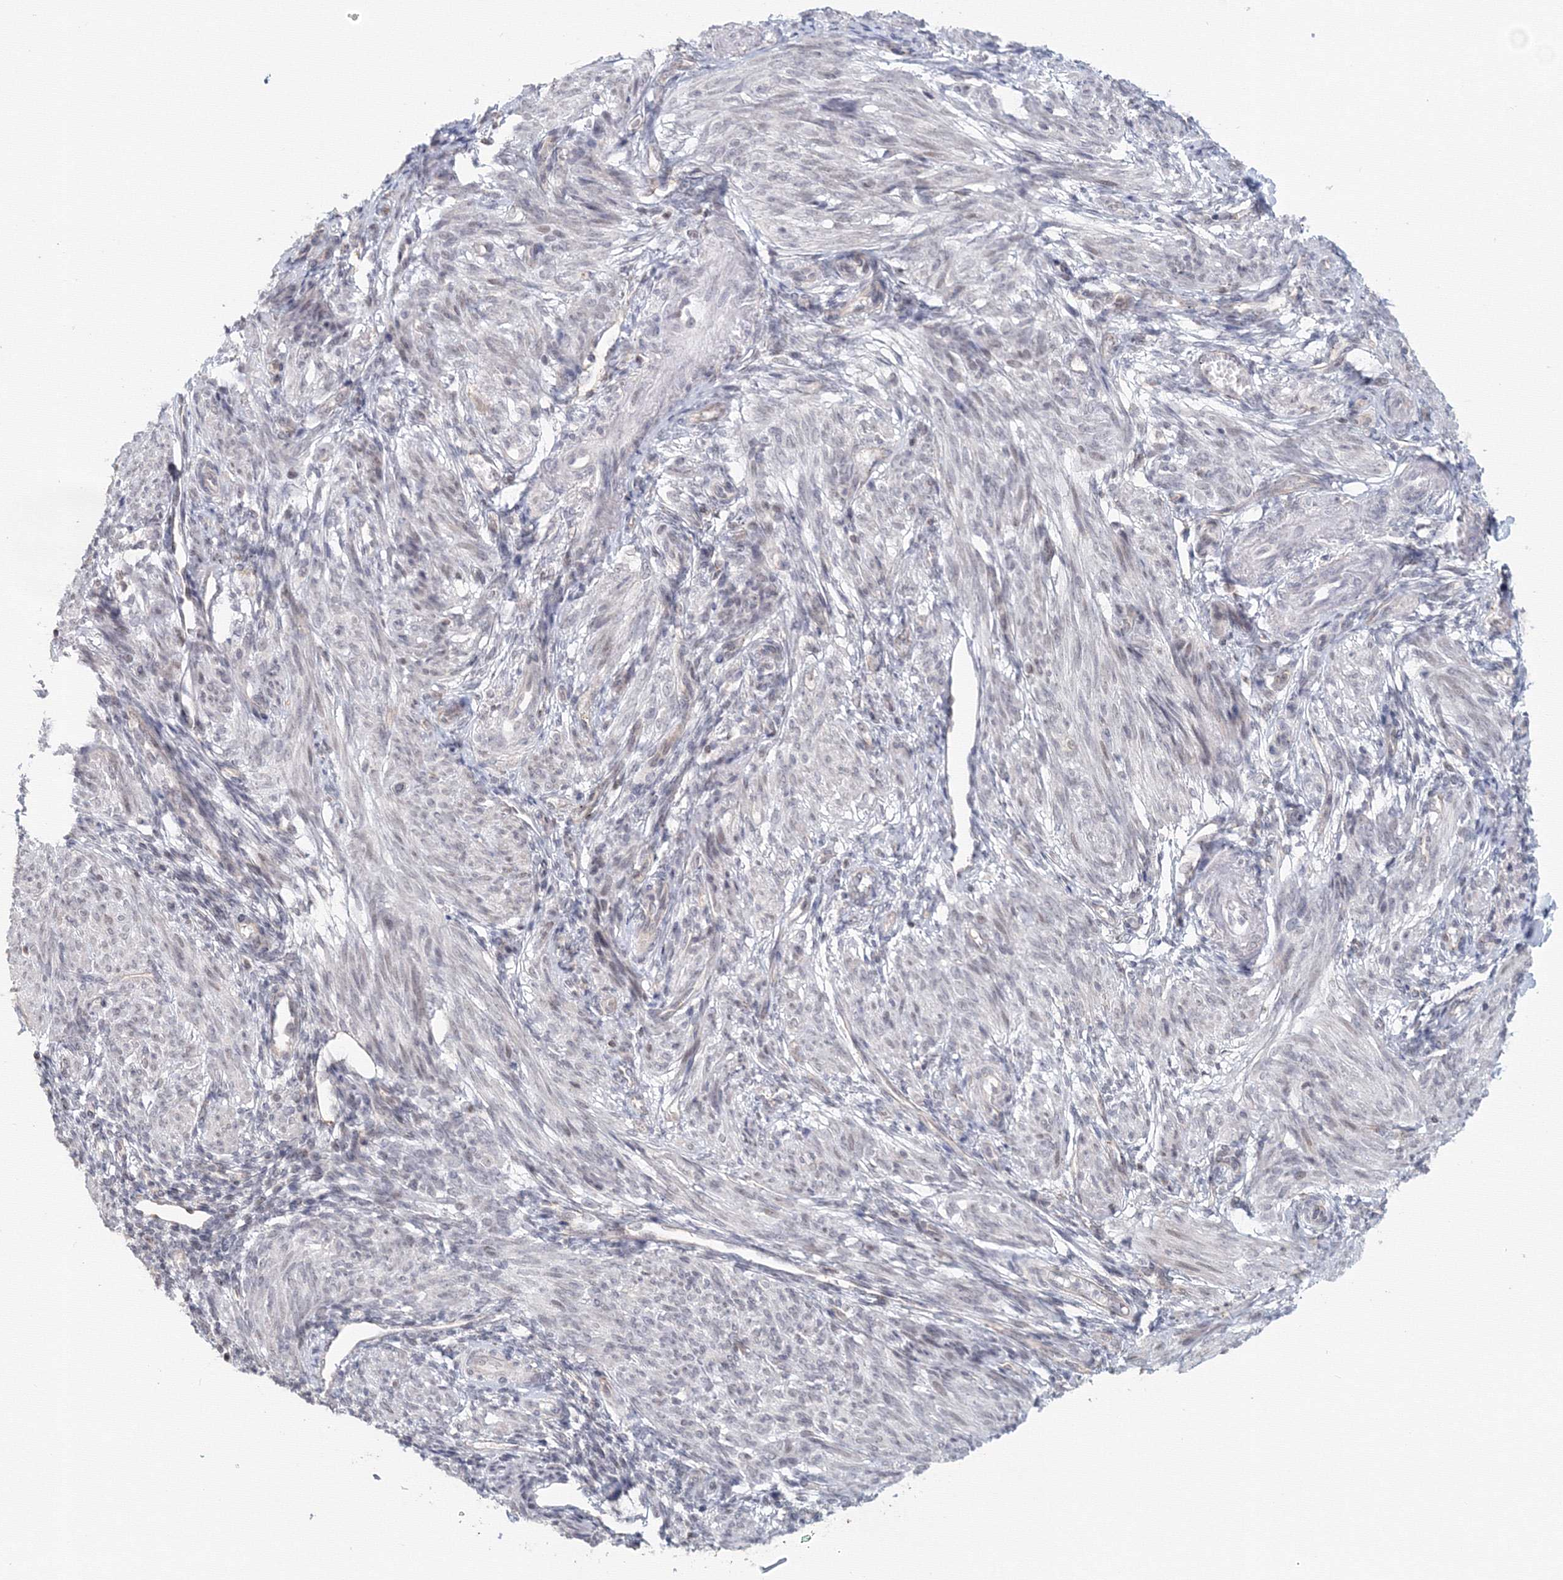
{"staining": {"intensity": "negative", "quantity": "none", "location": "none"}, "tissue": "smooth muscle", "cell_type": "Smooth muscle cells", "image_type": "normal", "snomed": [{"axis": "morphology", "description": "Normal tissue, NOS"}, {"axis": "topography", "description": "Smooth muscle"}], "caption": "Smooth muscle cells are negative for protein expression in unremarkable human smooth muscle. Brightfield microscopy of immunohistochemistry stained with DAB (brown) and hematoxylin (blue), captured at high magnification.", "gene": "SLC7A7", "patient": {"sex": "female", "age": 39}}